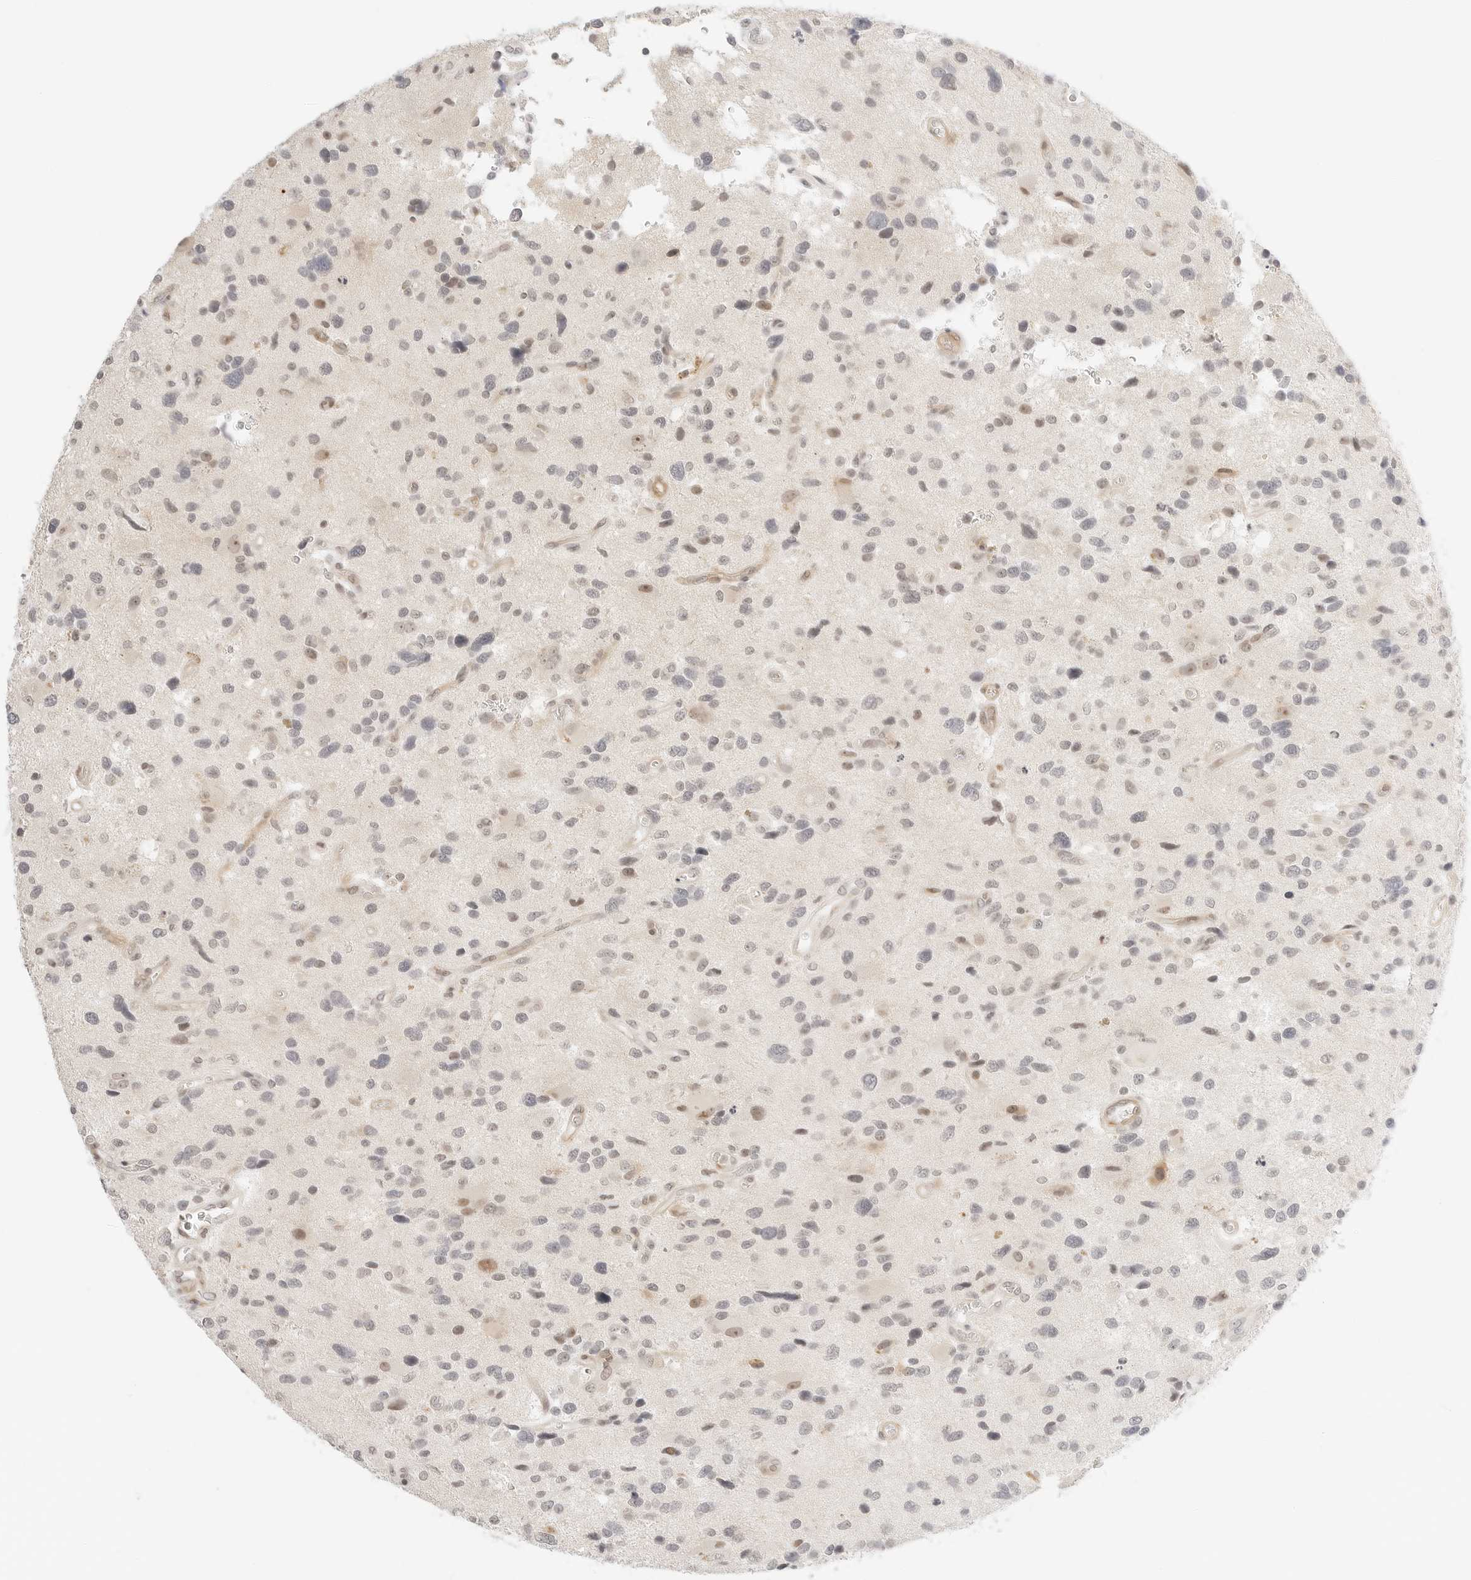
{"staining": {"intensity": "weak", "quantity": "25%-75%", "location": "nuclear"}, "tissue": "glioma", "cell_type": "Tumor cells", "image_type": "cancer", "snomed": [{"axis": "morphology", "description": "Glioma, malignant, High grade"}, {"axis": "topography", "description": "Brain"}], "caption": "Immunohistochemistry (IHC) of glioma demonstrates low levels of weak nuclear expression in approximately 25%-75% of tumor cells.", "gene": "TEKT2", "patient": {"sex": "male", "age": 33}}